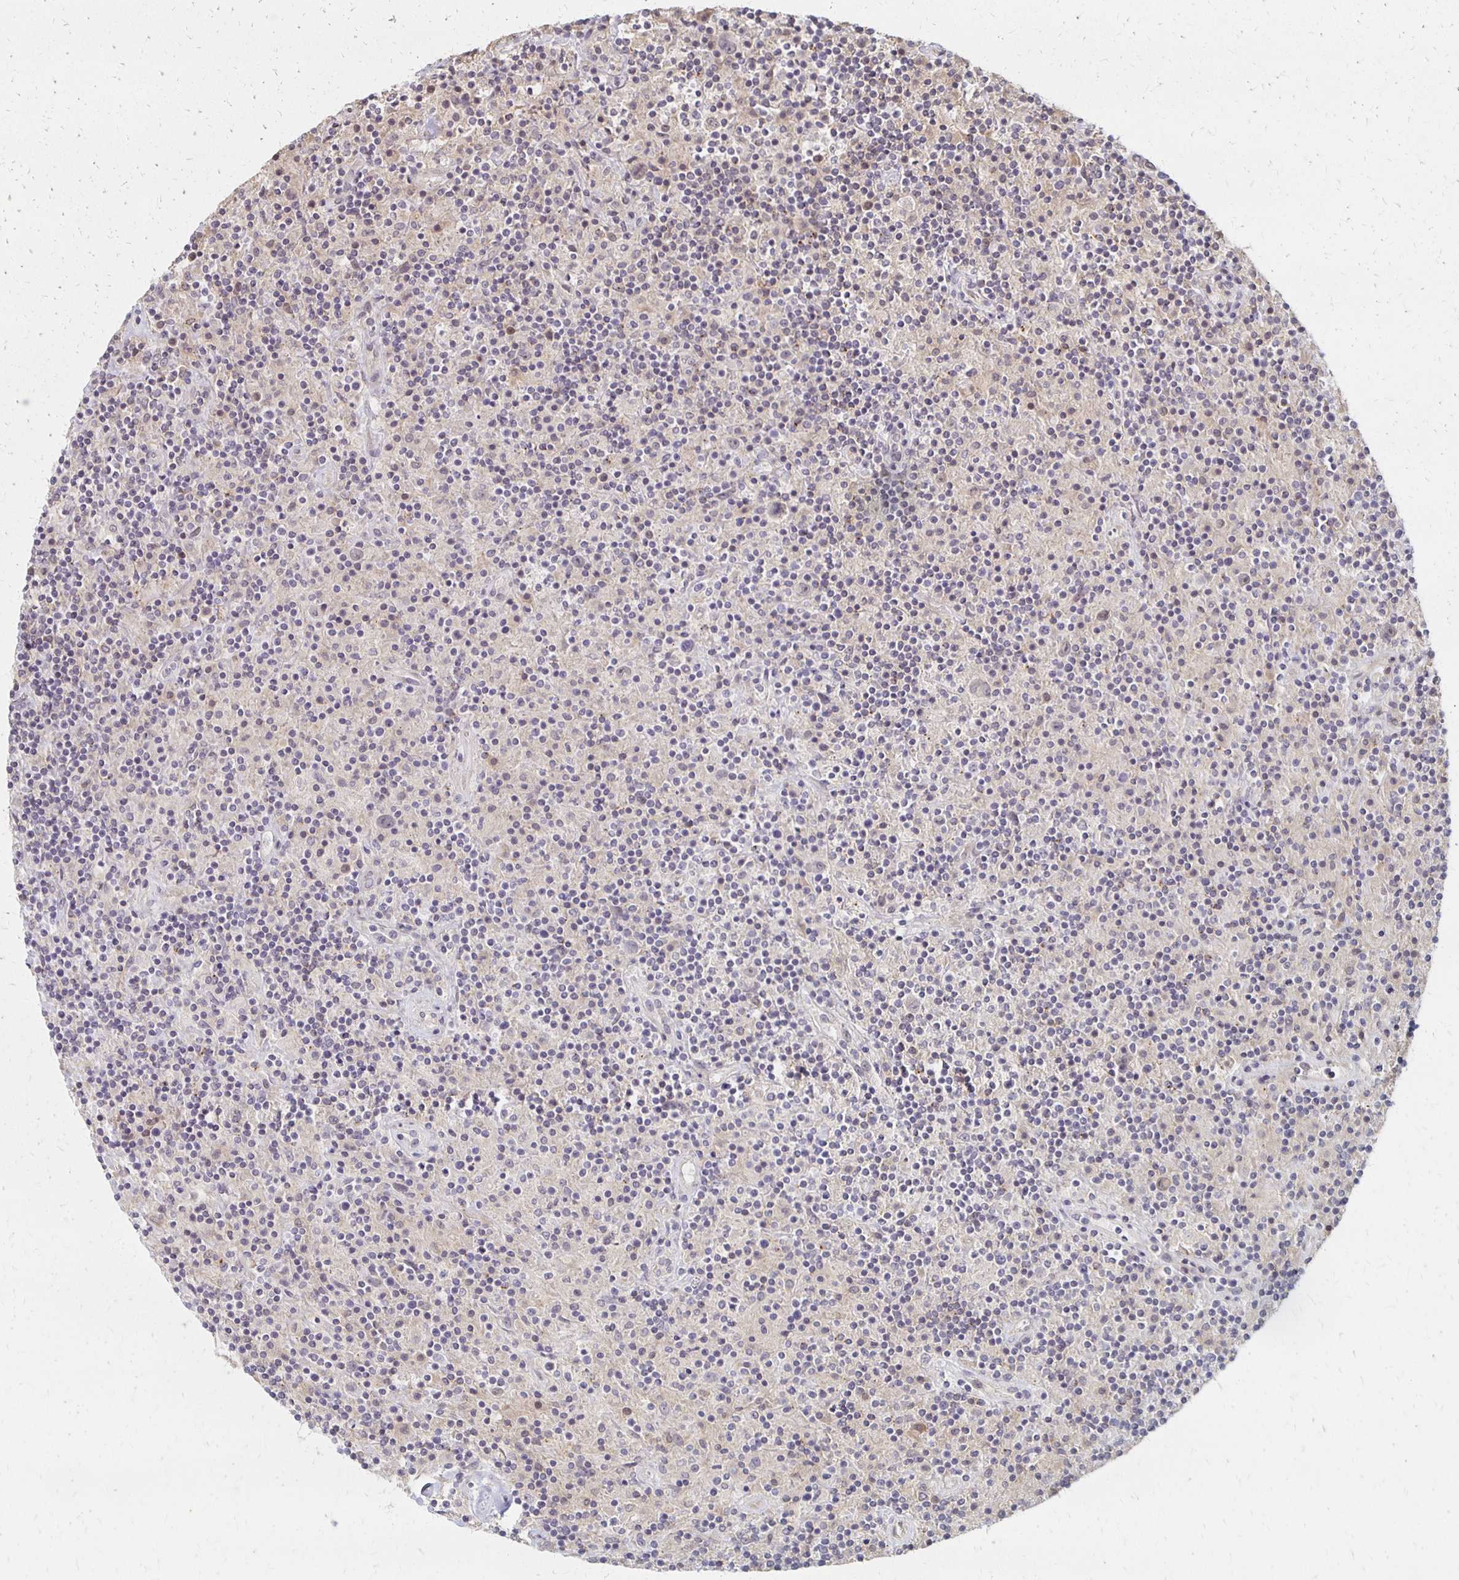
{"staining": {"intensity": "negative", "quantity": "none", "location": "none"}, "tissue": "lymphoma", "cell_type": "Tumor cells", "image_type": "cancer", "snomed": [{"axis": "morphology", "description": "Hodgkin's disease, NOS"}, {"axis": "topography", "description": "Lymph node"}], "caption": "IHC image of human Hodgkin's disease stained for a protein (brown), which shows no expression in tumor cells.", "gene": "PRKCB", "patient": {"sex": "male", "age": 70}}